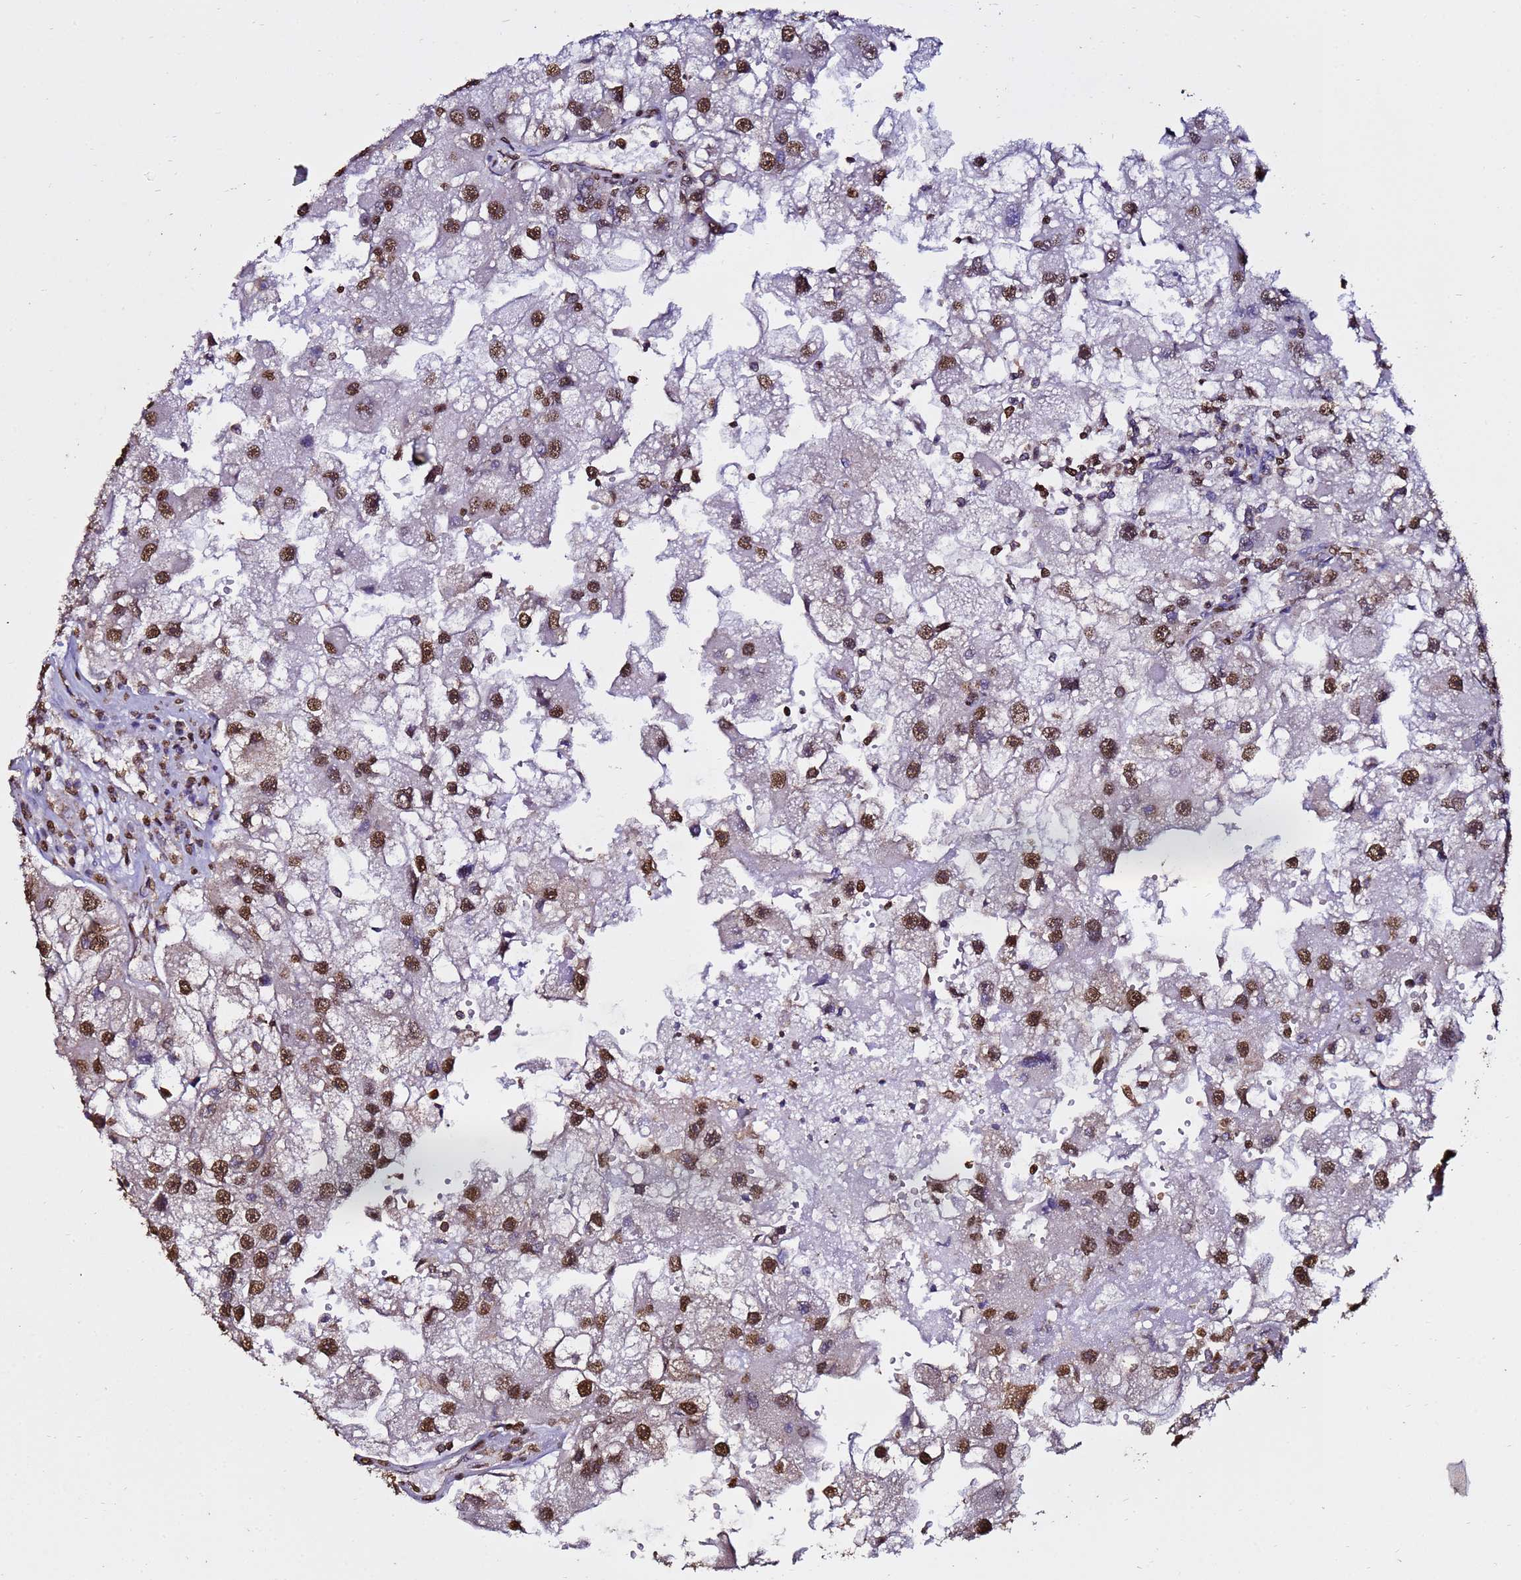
{"staining": {"intensity": "strong", "quantity": ">75%", "location": "nuclear"}, "tissue": "renal cancer", "cell_type": "Tumor cells", "image_type": "cancer", "snomed": [{"axis": "morphology", "description": "Adenocarcinoma, NOS"}, {"axis": "topography", "description": "Kidney"}], "caption": "The histopathology image exhibits a brown stain indicating the presence of a protein in the nuclear of tumor cells in renal adenocarcinoma.", "gene": "TRIP6", "patient": {"sex": "male", "age": 63}}